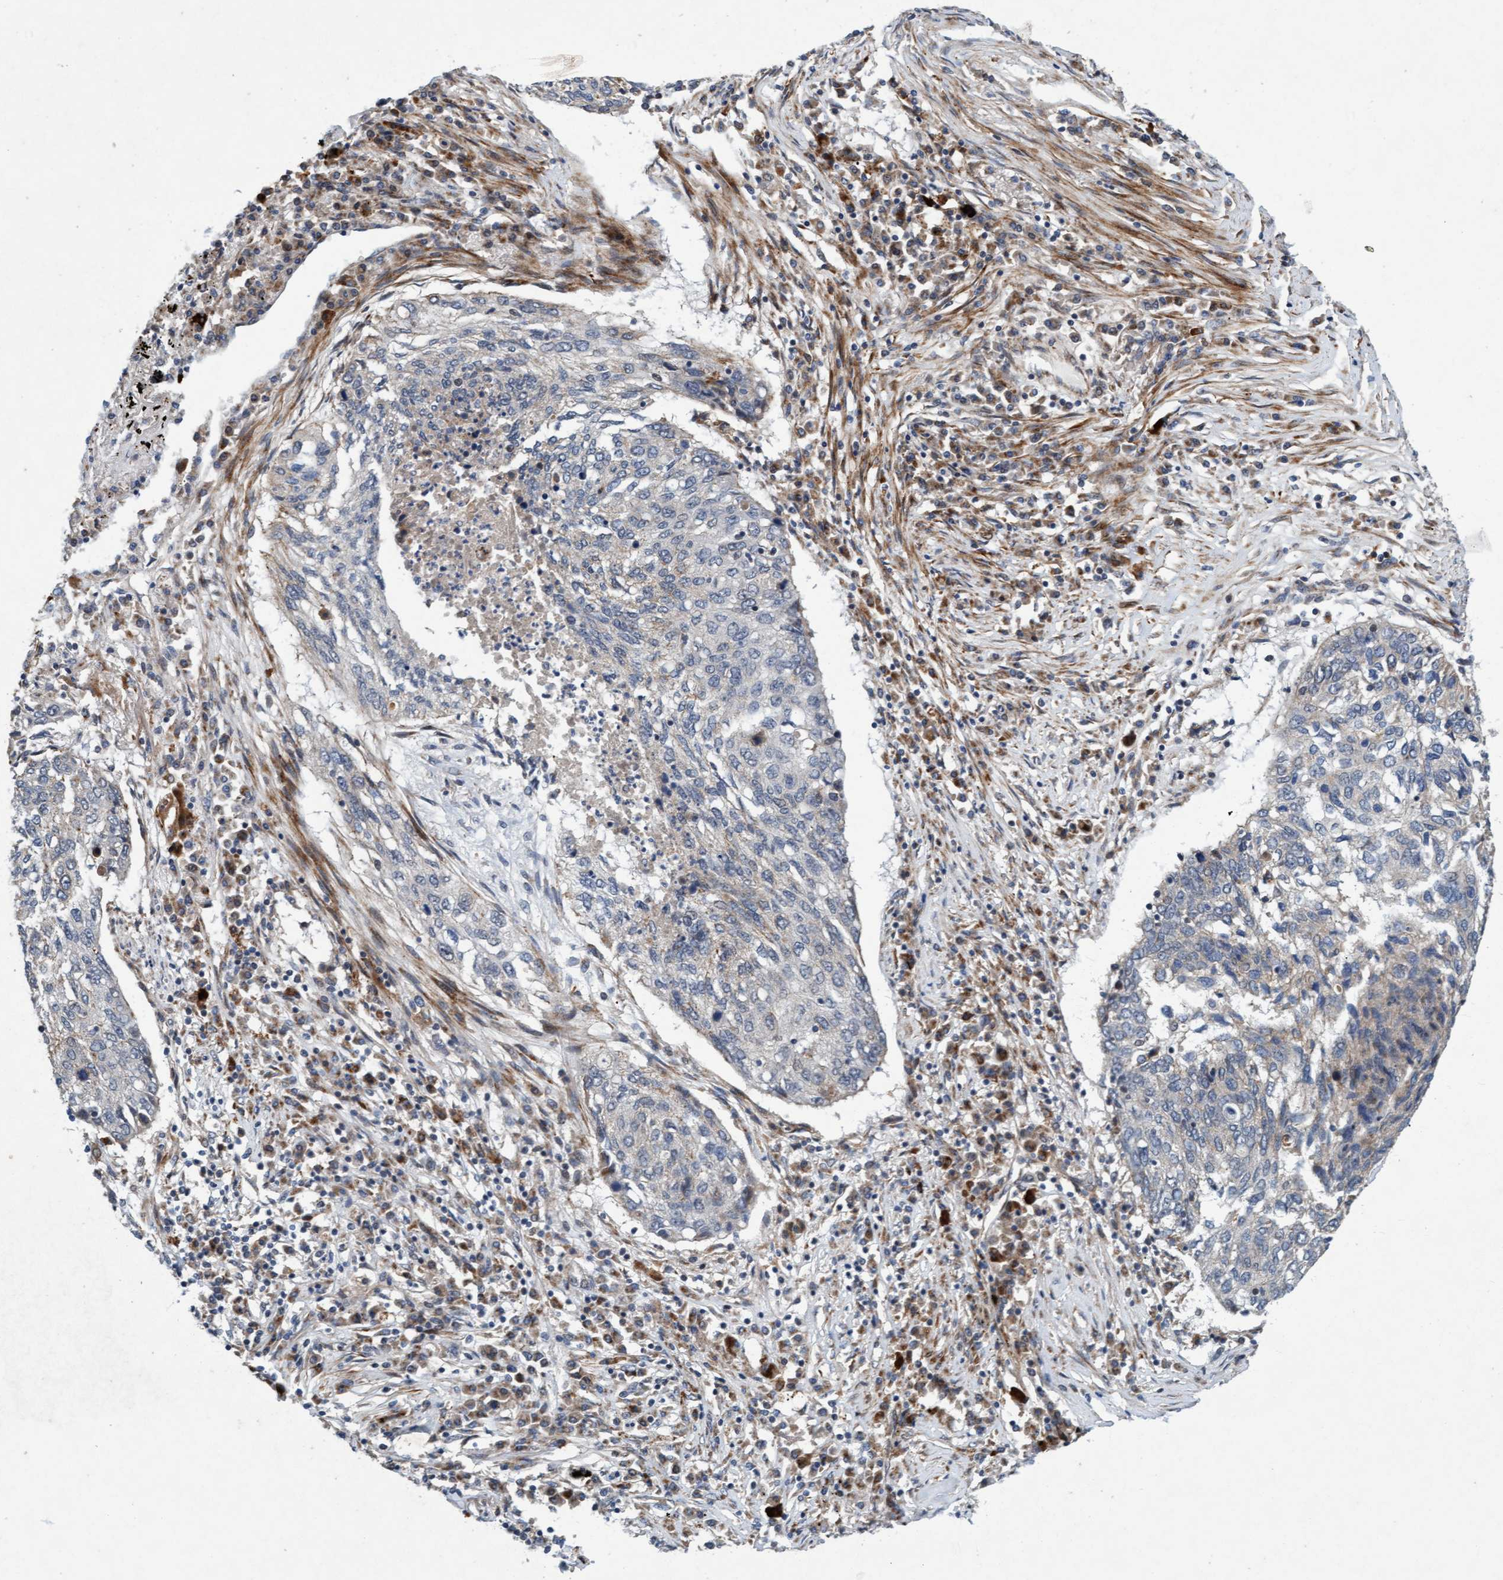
{"staining": {"intensity": "negative", "quantity": "none", "location": "none"}, "tissue": "lung cancer", "cell_type": "Tumor cells", "image_type": "cancer", "snomed": [{"axis": "morphology", "description": "Squamous cell carcinoma, NOS"}, {"axis": "topography", "description": "Lung"}], "caption": "IHC photomicrograph of neoplastic tissue: lung cancer stained with DAB (3,3'-diaminobenzidine) exhibits no significant protein staining in tumor cells.", "gene": "TMEM70", "patient": {"sex": "female", "age": 63}}